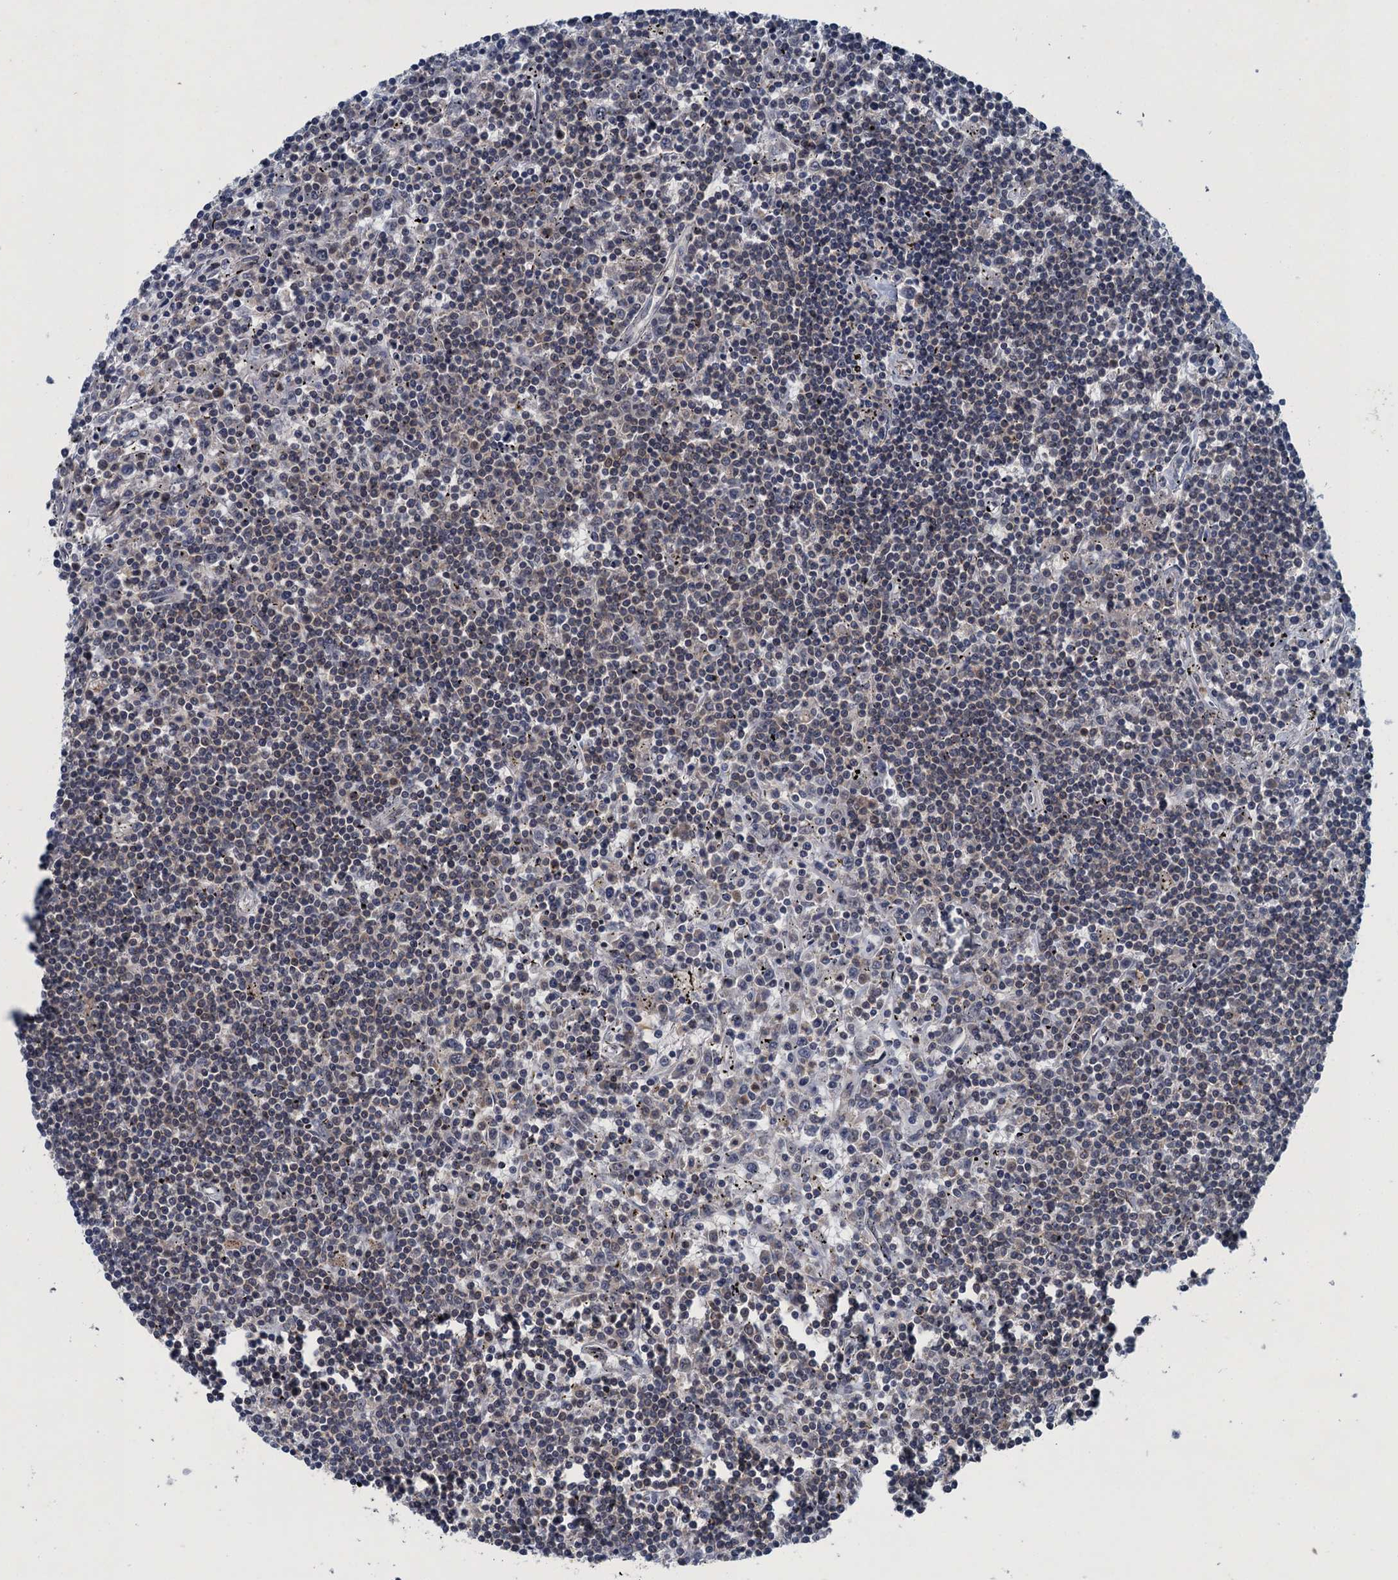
{"staining": {"intensity": "negative", "quantity": "none", "location": "none"}, "tissue": "lymphoma", "cell_type": "Tumor cells", "image_type": "cancer", "snomed": [{"axis": "morphology", "description": "Malignant lymphoma, non-Hodgkin's type, Low grade"}, {"axis": "topography", "description": "Spleen"}], "caption": "Malignant lymphoma, non-Hodgkin's type (low-grade) stained for a protein using immunohistochemistry exhibits no staining tumor cells.", "gene": "RNF165", "patient": {"sex": "male", "age": 76}}